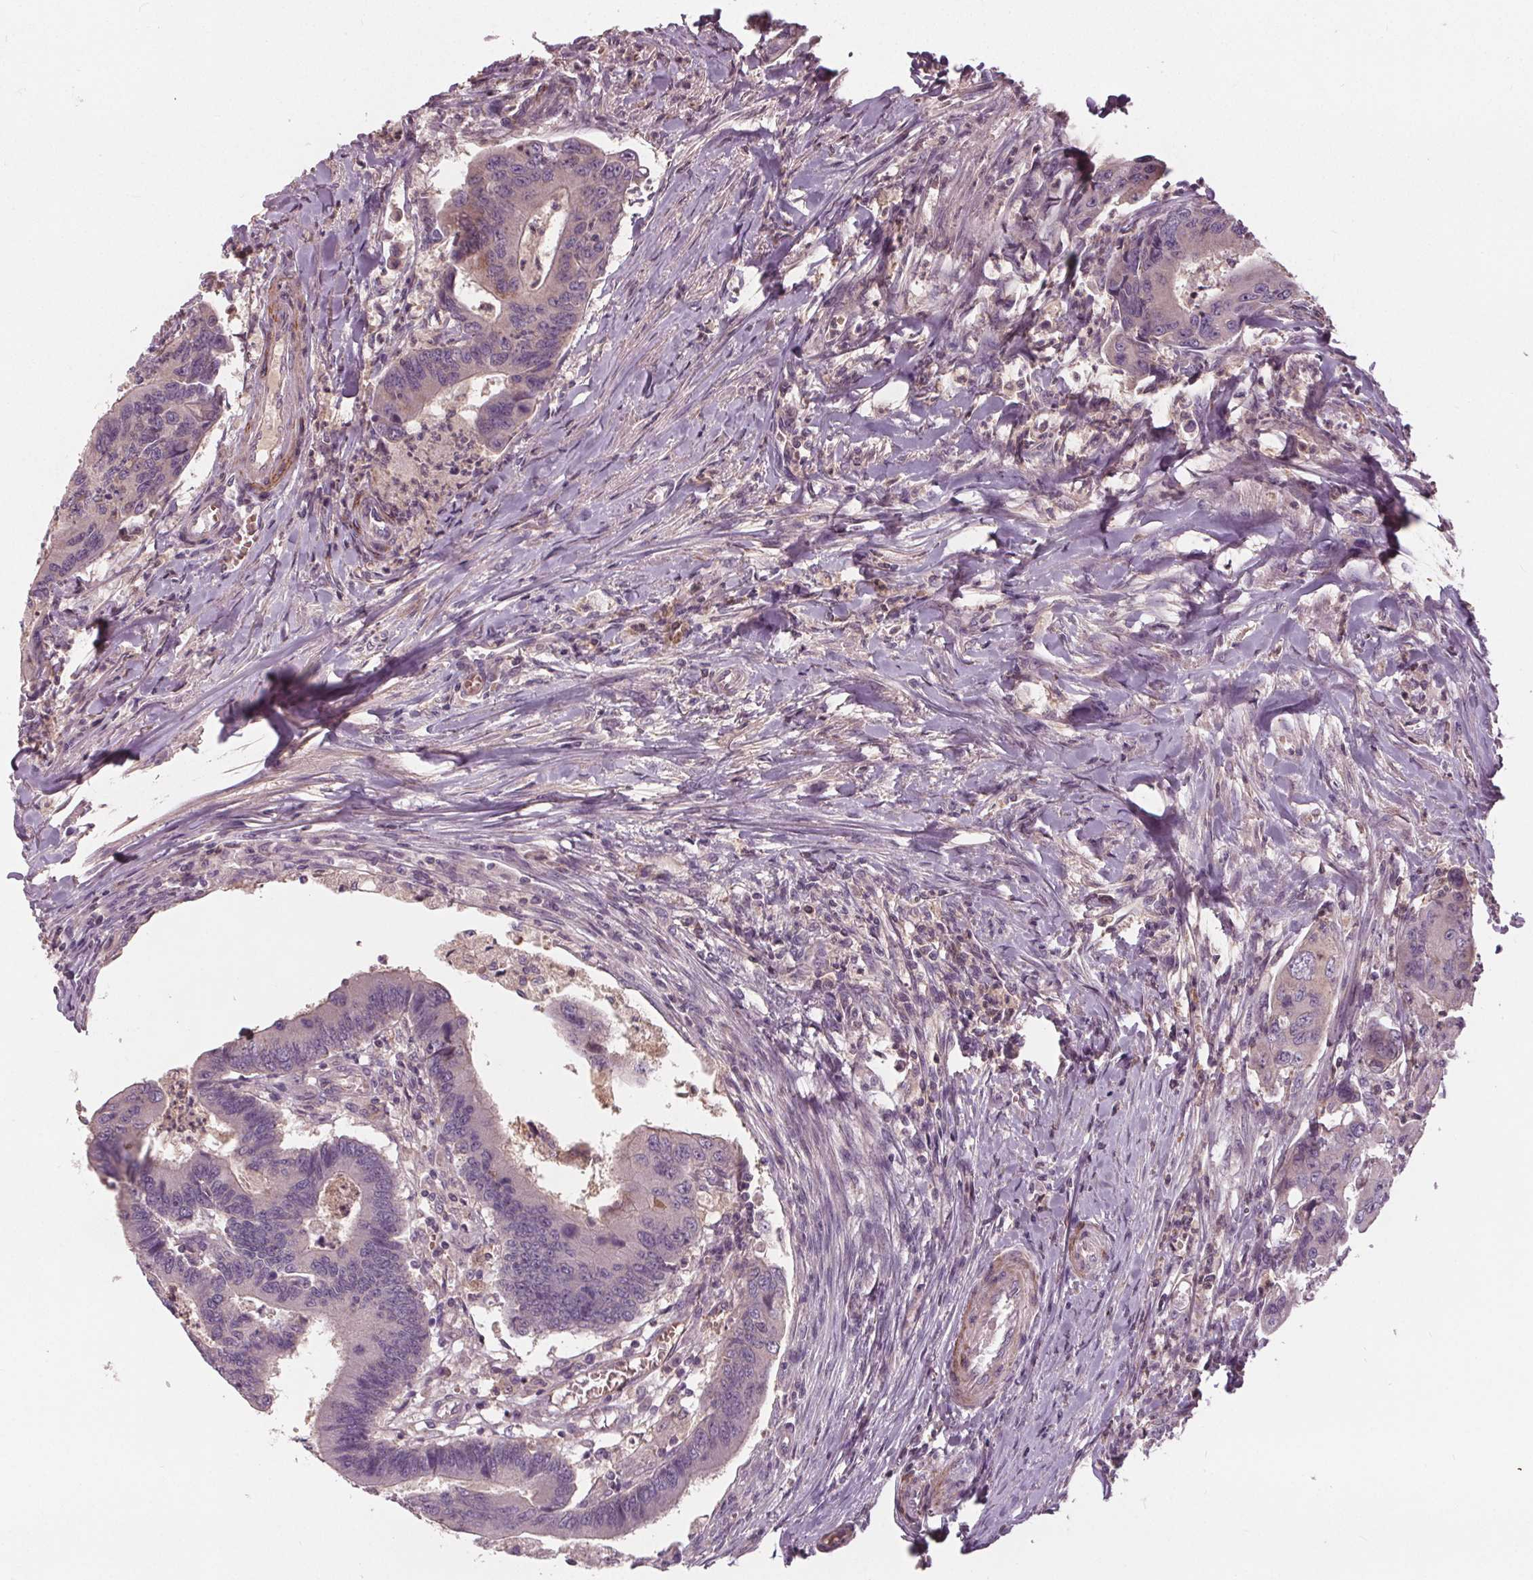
{"staining": {"intensity": "negative", "quantity": "none", "location": "none"}, "tissue": "colorectal cancer", "cell_type": "Tumor cells", "image_type": "cancer", "snomed": [{"axis": "morphology", "description": "Adenocarcinoma, NOS"}, {"axis": "topography", "description": "Colon"}], "caption": "Histopathology image shows no protein positivity in tumor cells of colorectal cancer tissue. (Stains: DAB (3,3'-diaminobenzidine) IHC with hematoxylin counter stain, Microscopy: brightfield microscopy at high magnification).", "gene": "PDGFD", "patient": {"sex": "female", "age": 67}}